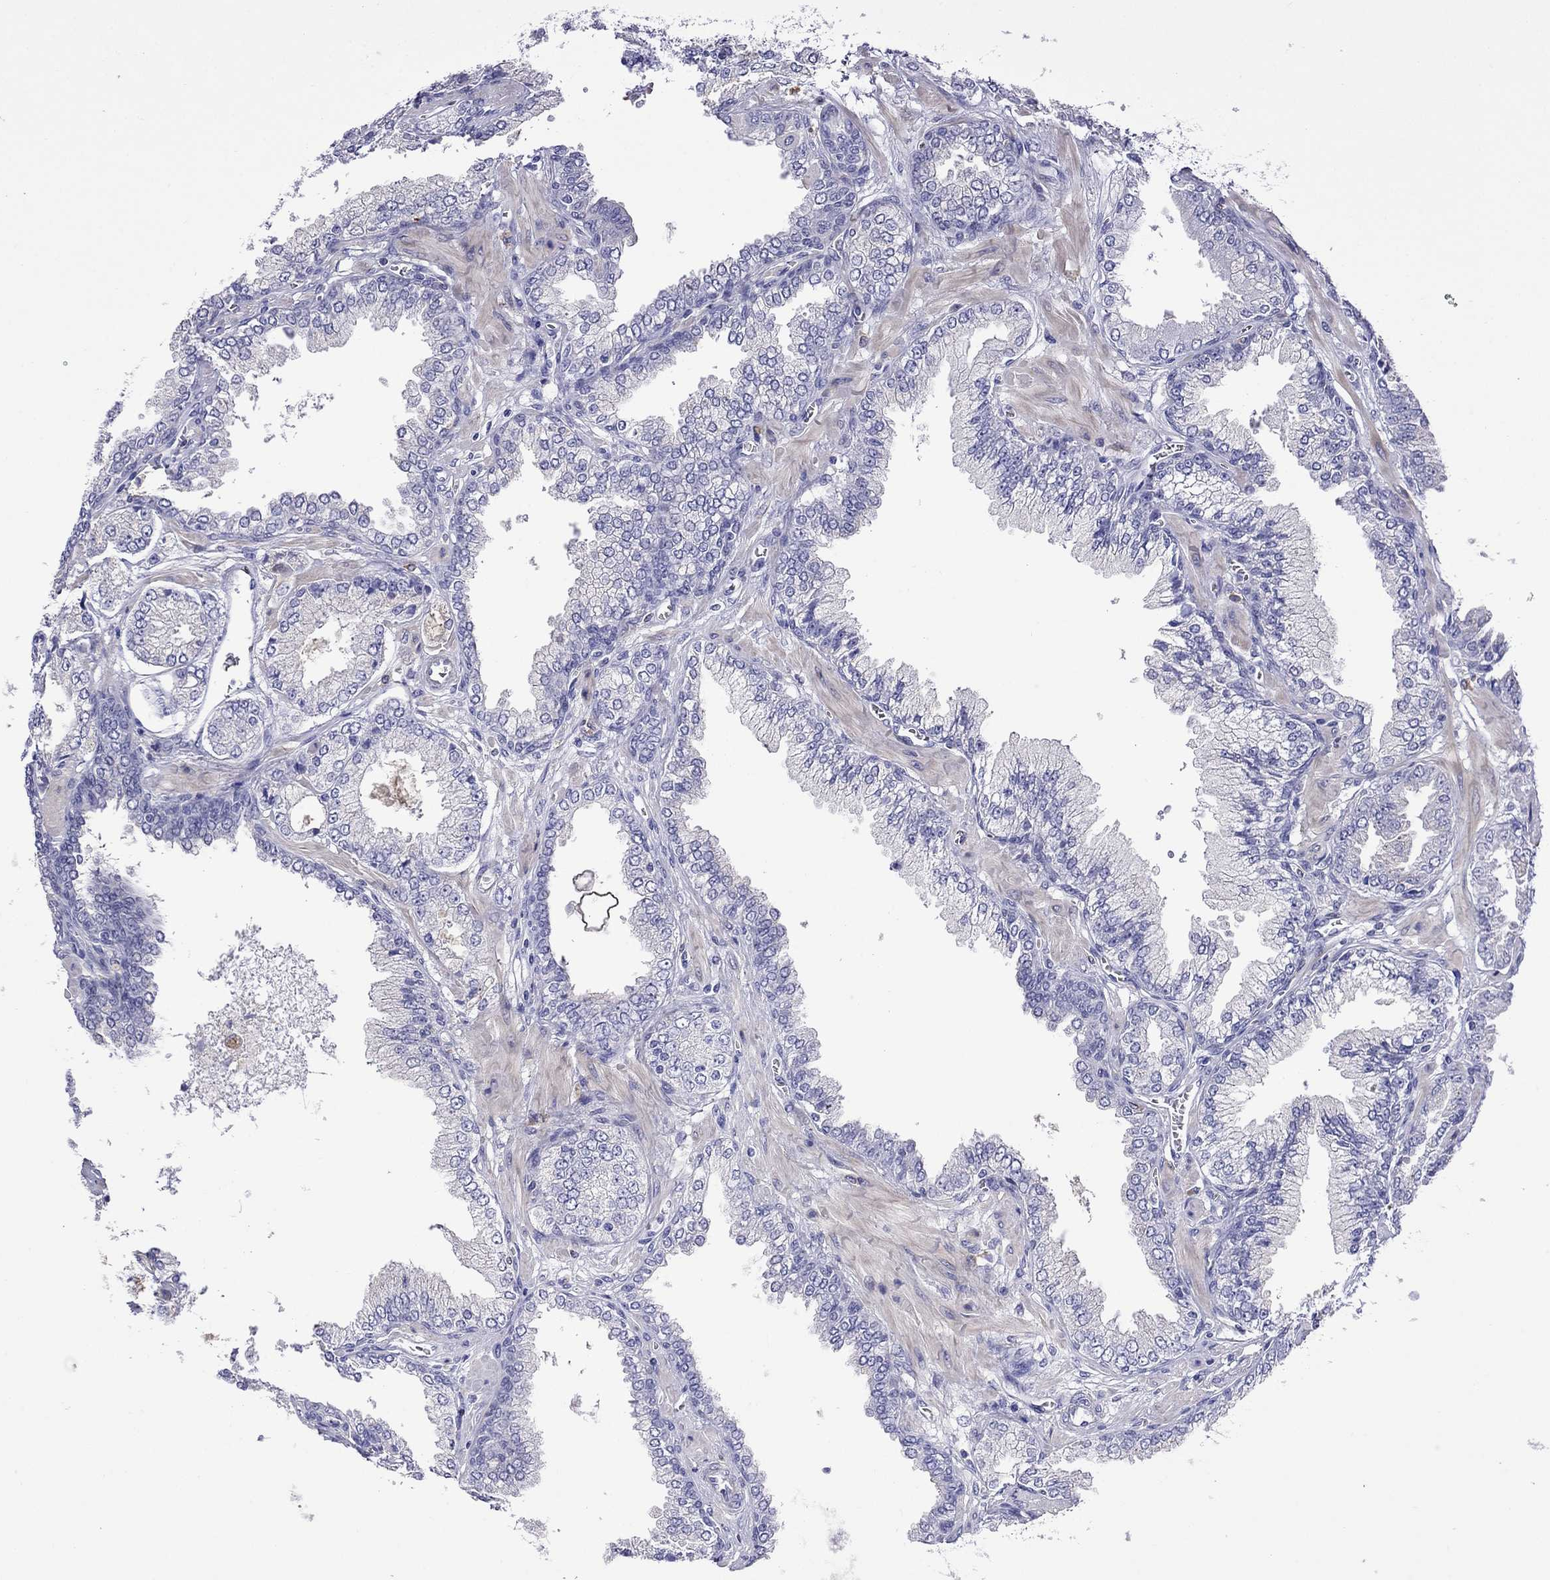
{"staining": {"intensity": "negative", "quantity": "none", "location": "none"}, "tissue": "prostate cancer", "cell_type": "Tumor cells", "image_type": "cancer", "snomed": [{"axis": "morphology", "description": "Adenocarcinoma, NOS"}, {"axis": "topography", "description": "Prostate"}], "caption": "Immunohistochemical staining of human prostate adenocarcinoma displays no significant expression in tumor cells.", "gene": "STAR", "patient": {"sex": "male", "age": 64}}